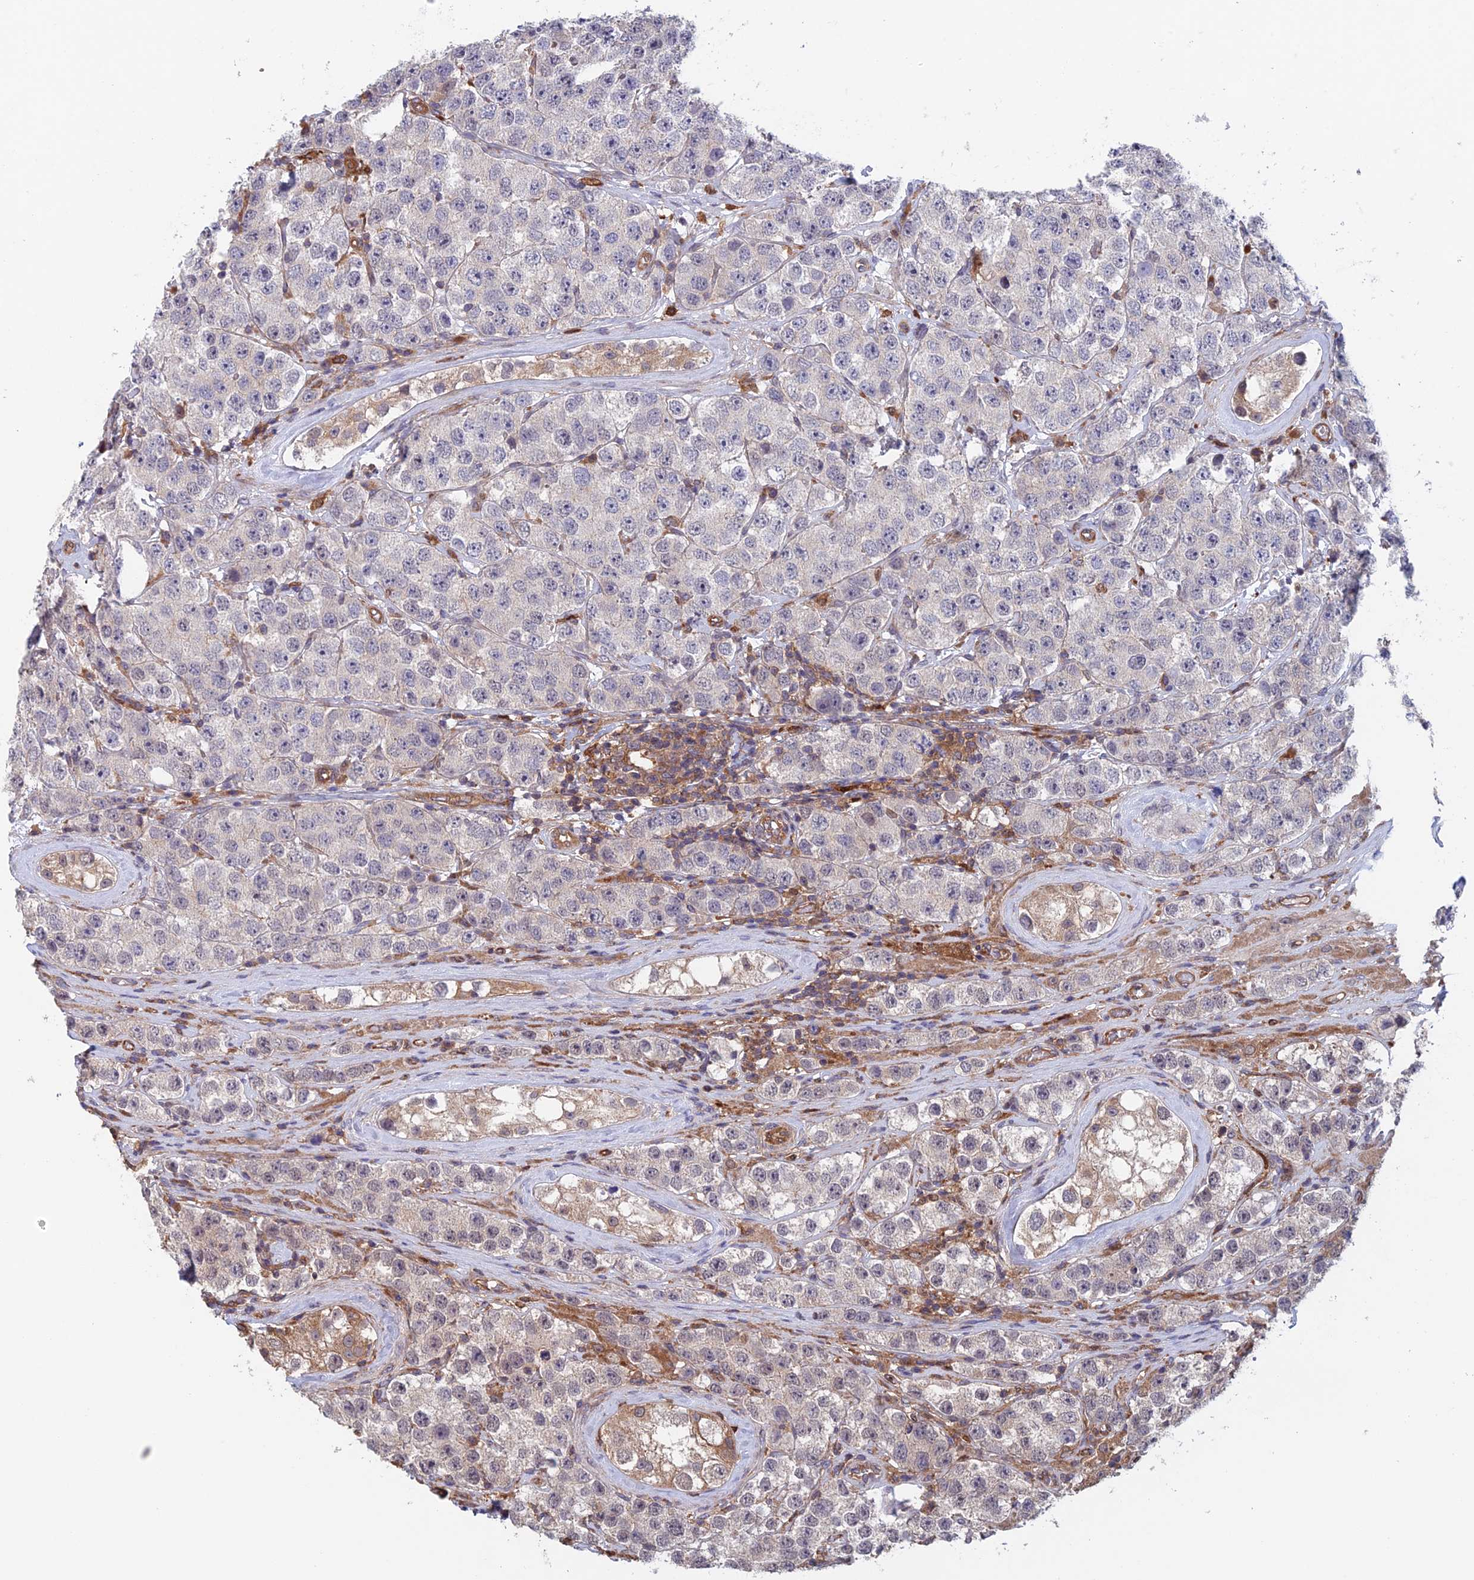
{"staining": {"intensity": "negative", "quantity": "none", "location": "none"}, "tissue": "testis cancer", "cell_type": "Tumor cells", "image_type": "cancer", "snomed": [{"axis": "morphology", "description": "Seminoma, NOS"}, {"axis": "topography", "description": "Testis"}], "caption": "A photomicrograph of testis cancer stained for a protein exhibits no brown staining in tumor cells. (DAB immunohistochemistry (IHC), high magnification).", "gene": "NUDT16L1", "patient": {"sex": "male", "age": 28}}